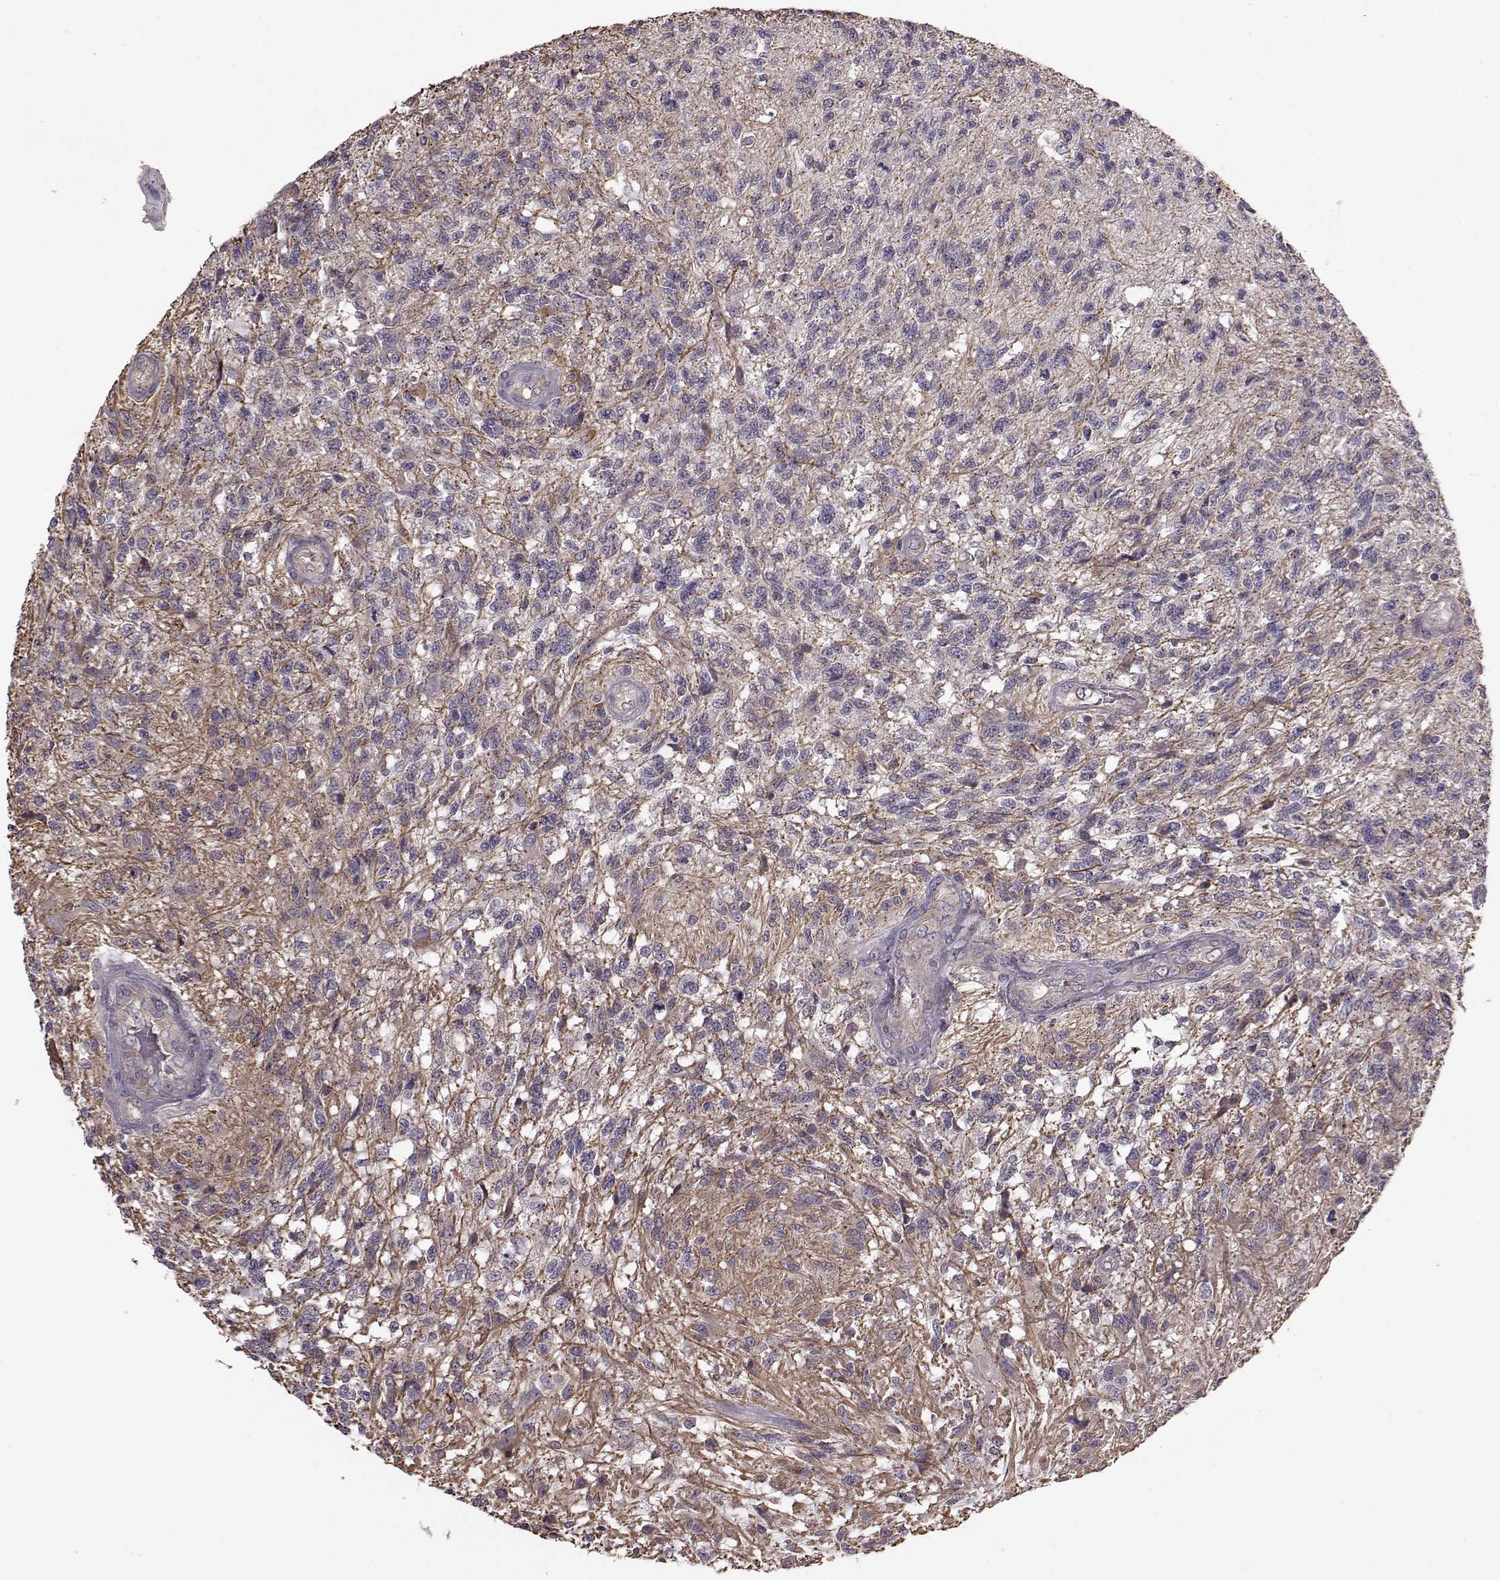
{"staining": {"intensity": "negative", "quantity": "none", "location": "none"}, "tissue": "glioma", "cell_type": "Tumor cells", "image_type": "cancer", "snomed": [{"axis": "morphology", "description": "Glioma, malignant, High grade"}, {"axis": "topography", "description": "Brain"}], "caption": "This is an IHC histopathology image of human malignant glioma (high-grade). There is no staining in tumor cells.", "gene": "NTF3", "patient": {"sex": "male", "age": 56}}